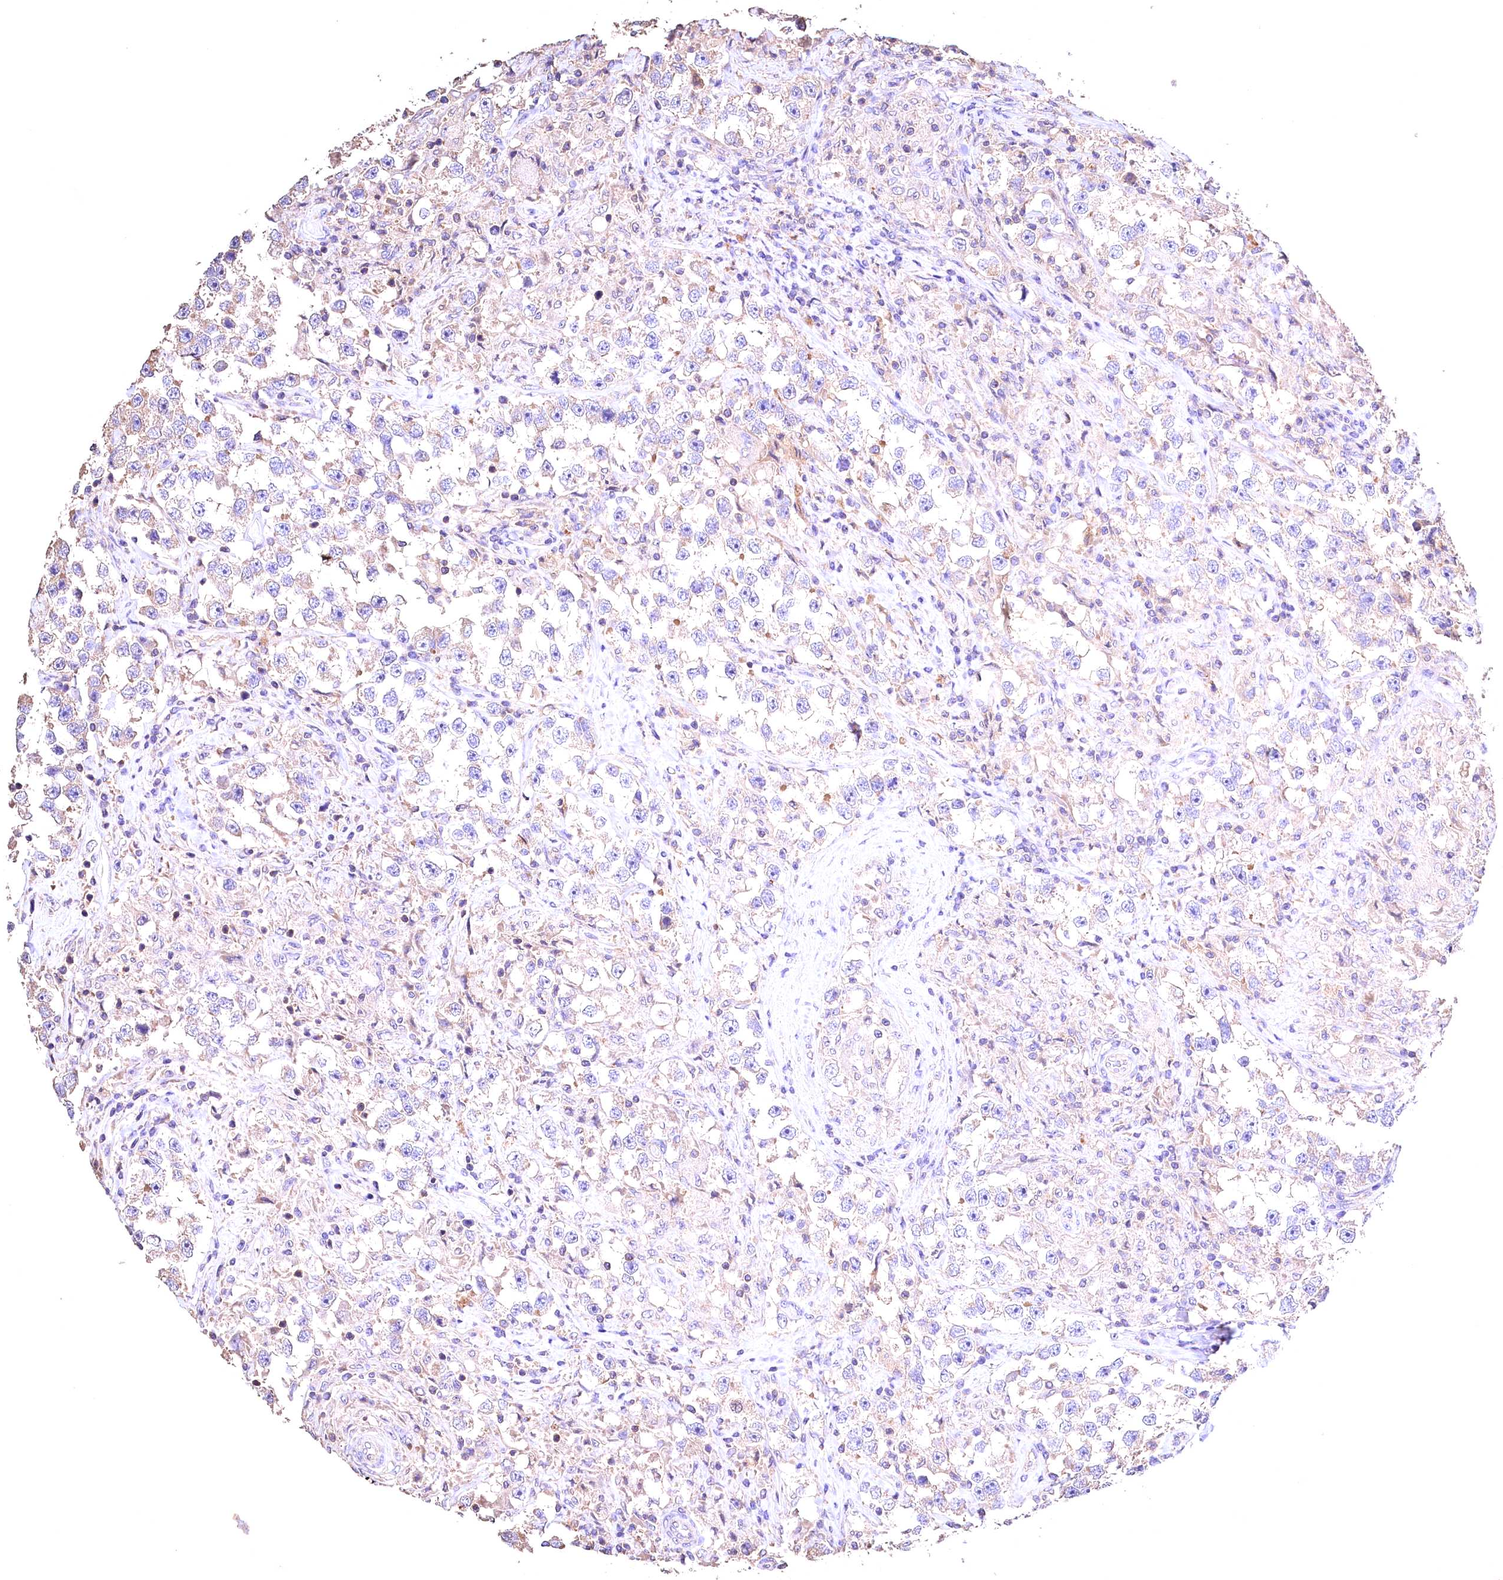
{"staining": {"intensity": "weak", "quantity": "<25%", "location": "cytoplasmic/membranous"}, "tissue": "testis cancer", "cell_type": "Tumor cells", "image_type": "cancer", "snomed": [{"axis": "morphology", "description": "Seminoma, NOS"}, {"axis": "topography", "description": "Testis"}], "caption": "A histopathology image of human testis cancer (seminoma) is negative for staining in tumor cells. (Brightfield microscopy of DAB (3,3'-diaminobenzidine) immunohistochemistry at high magnification).", "gene": "OAS3", "patient": {"sex": "male", "age": 46}}